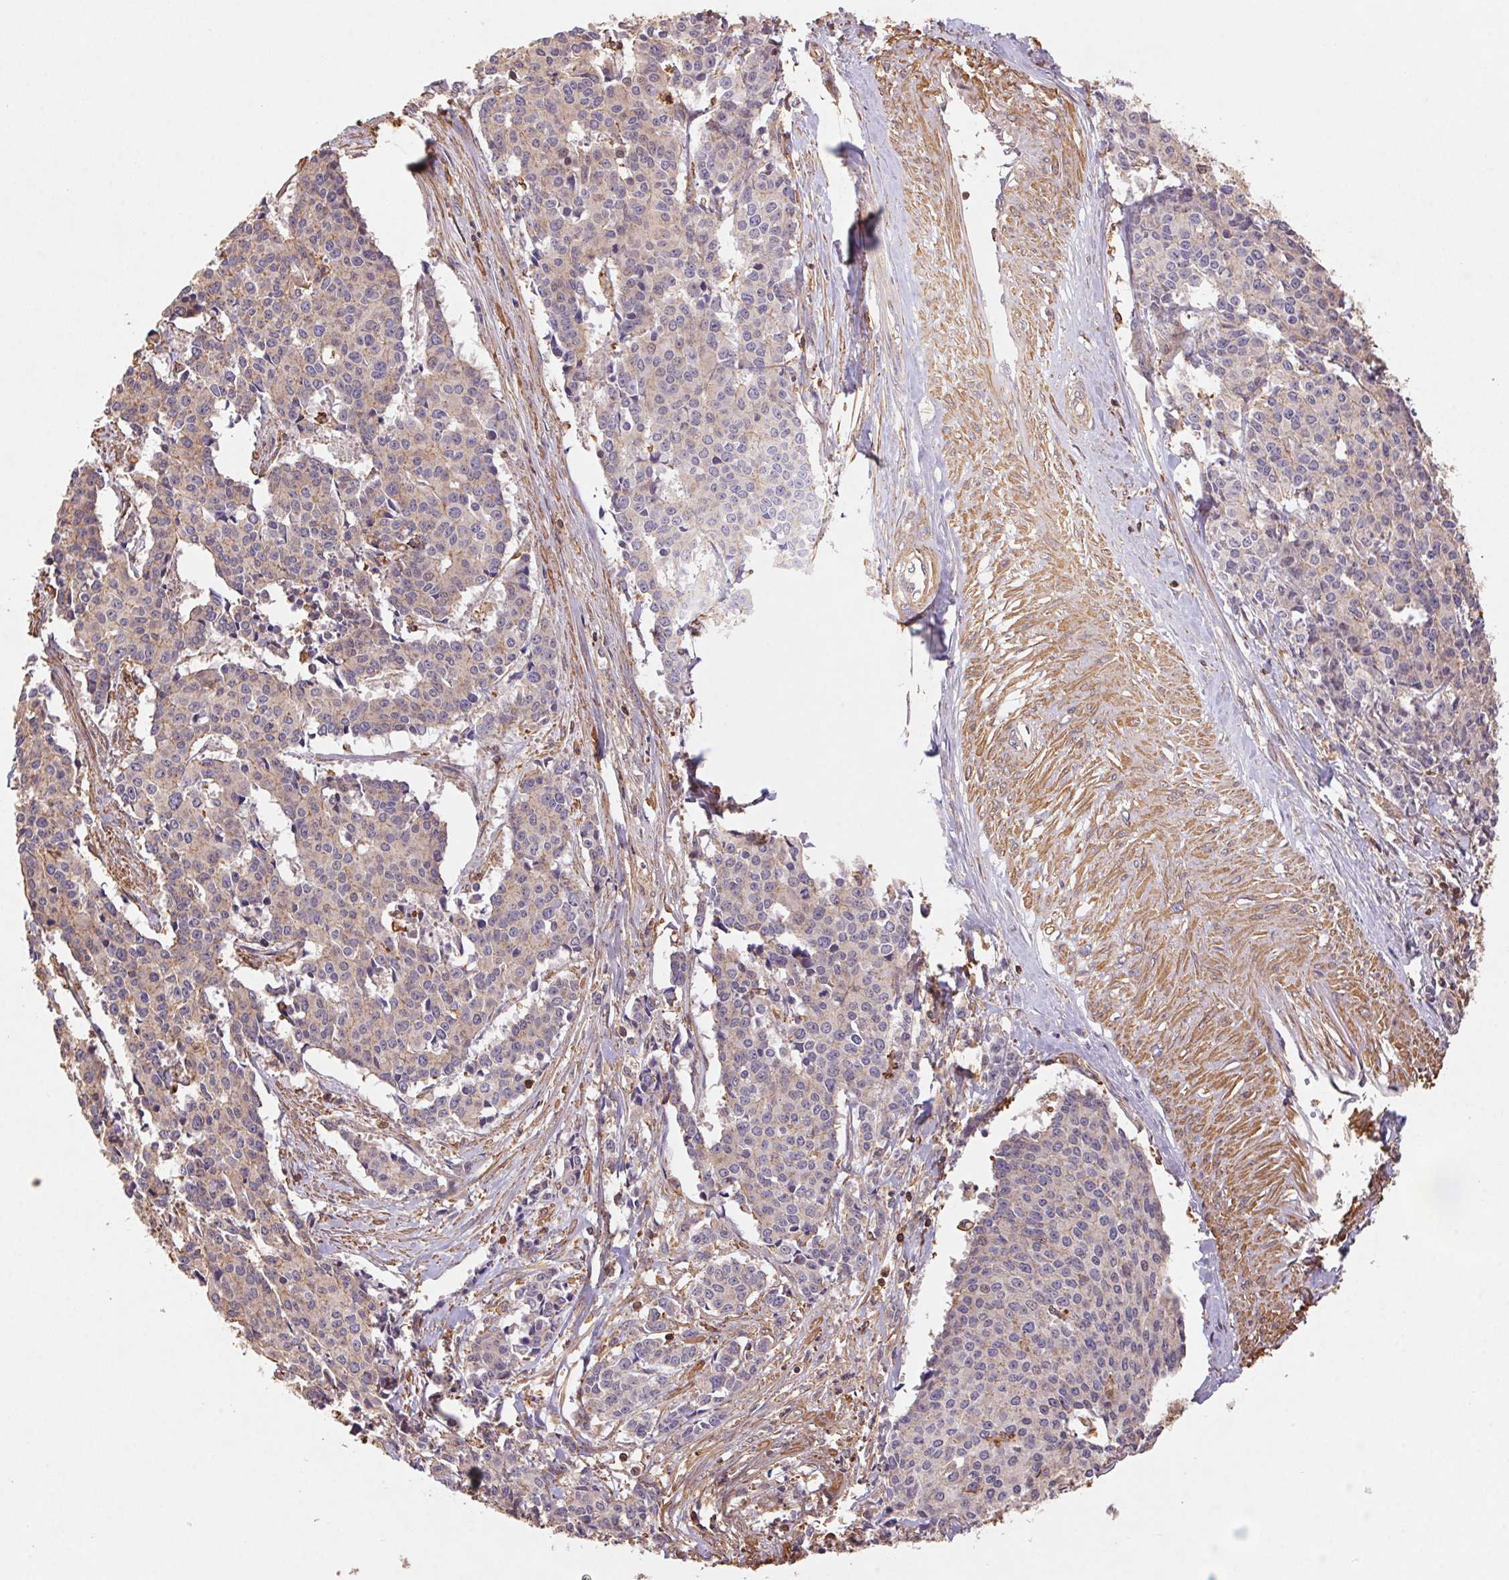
{"staining": {"intensity": "negative", "quantity": "none", "location": "none"}, "tissue": "cervical cancer", "cell_type": "Tumor cells", "image_type": "cancer", "snomed": [{"axis": "morphology", "description": "Squamous cell carcinoma, NOS"}, {"axis": "topography", "description": "Cervix"}], "caption": "Photomicrograph shows no significant protein staining in tumor cells of cervical cancer (squamous cell carcinoma). (DAB IHC with hematoxylin counter stain).", "gene": "ATG10", "patient": {"sex": "female", "age": 28}}